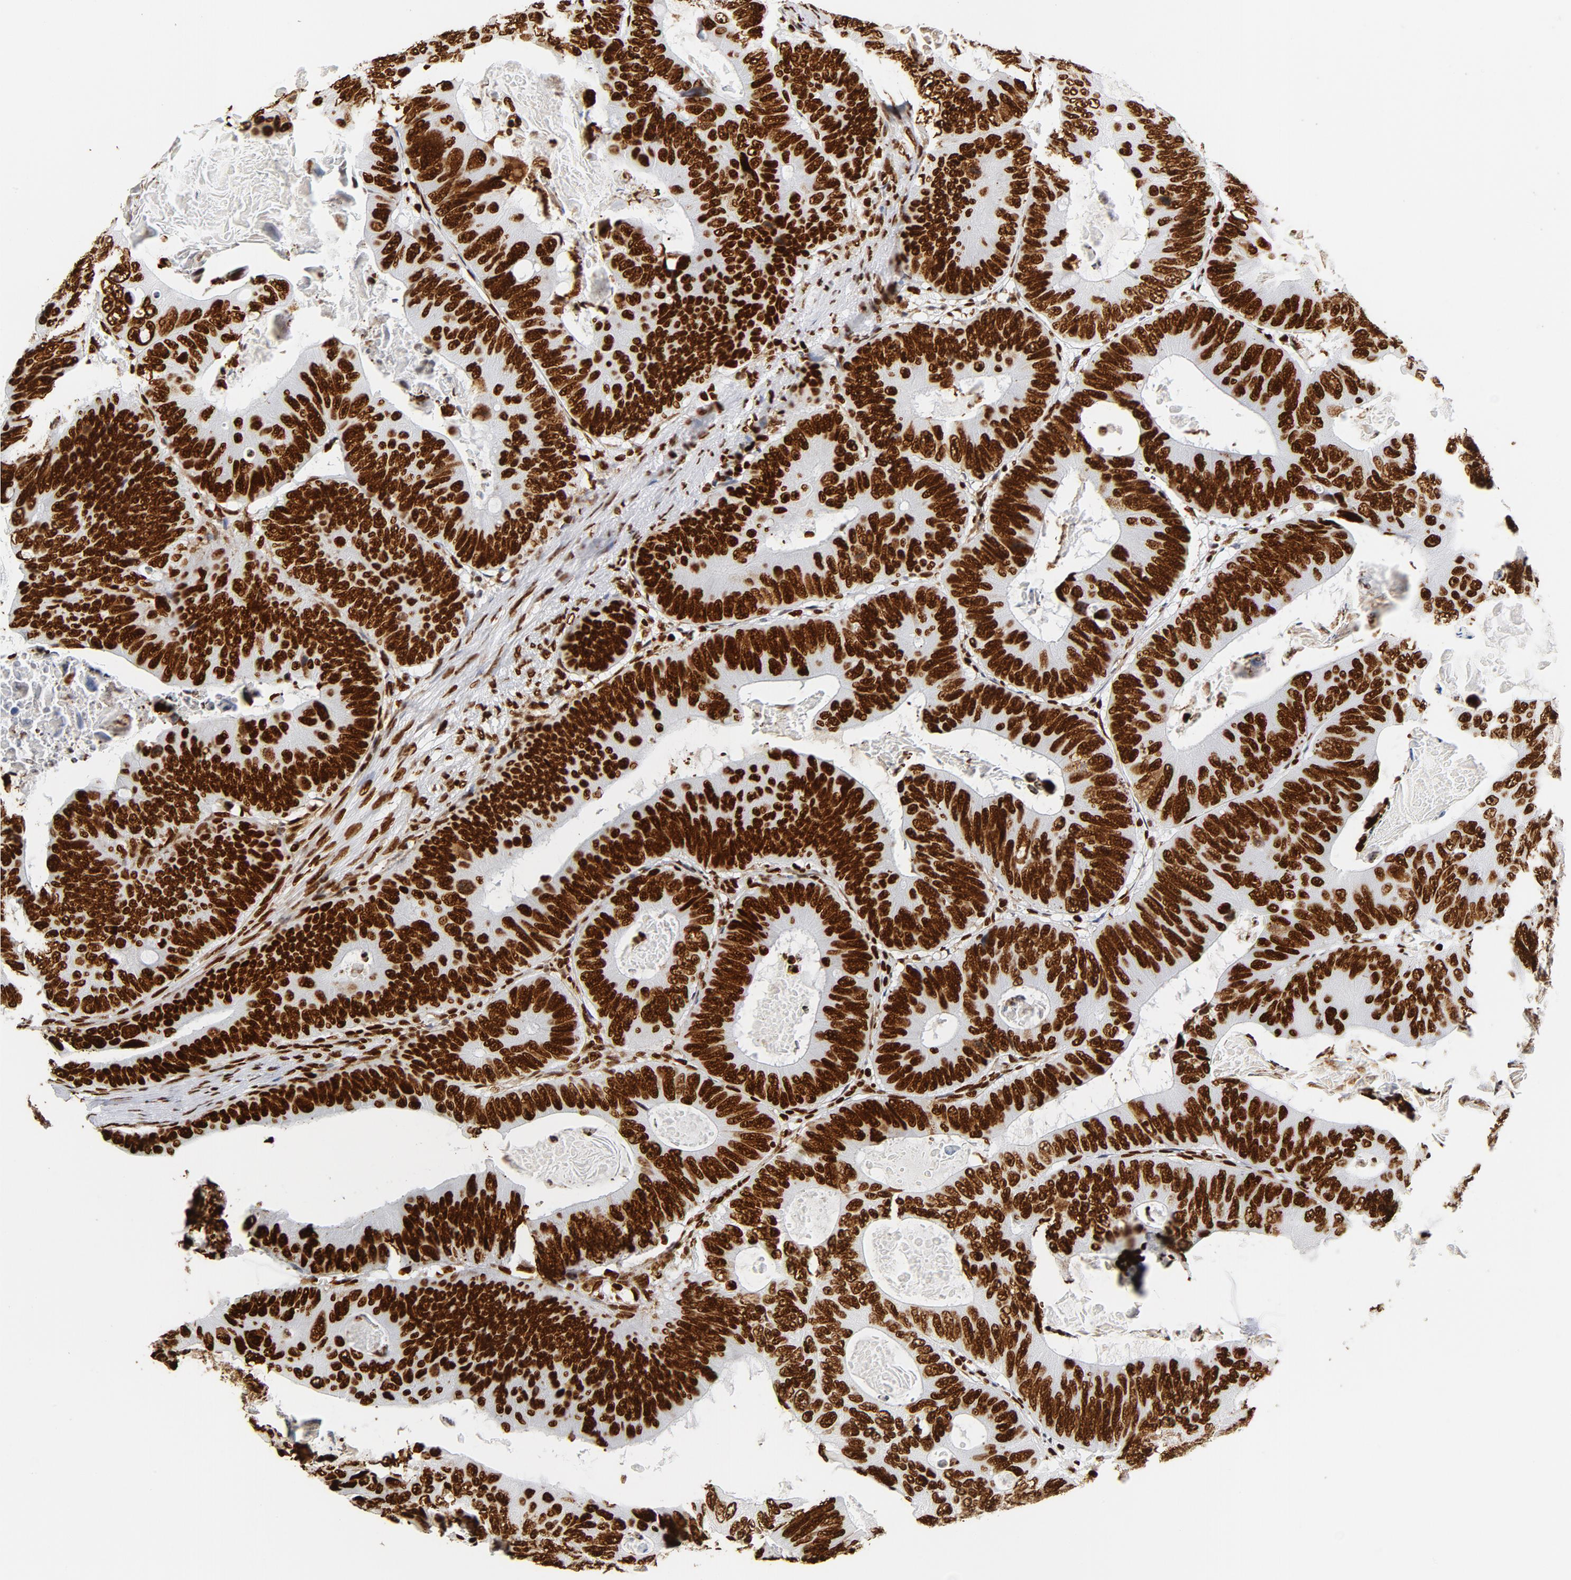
{"staining": {"intensity": "strong", "quantity": ">75%", "location": "nuclear"}, "tissue": "colorectal cancer", "cell_type": "Tumor cells", "image_type": "cancer", "snomed": [{"axis": "morphology", "description": "Adenocarcinoma, NOS"}, {"axis": "topography", "description": "Colon"}], "caption": "This is an image of immunohistochemistry staining of colorectal cancer, which shows strong positivity in the nuclear of tumor cells.", "gene": "XRCC6", "patient": {"sex": "female", "age": 55}}